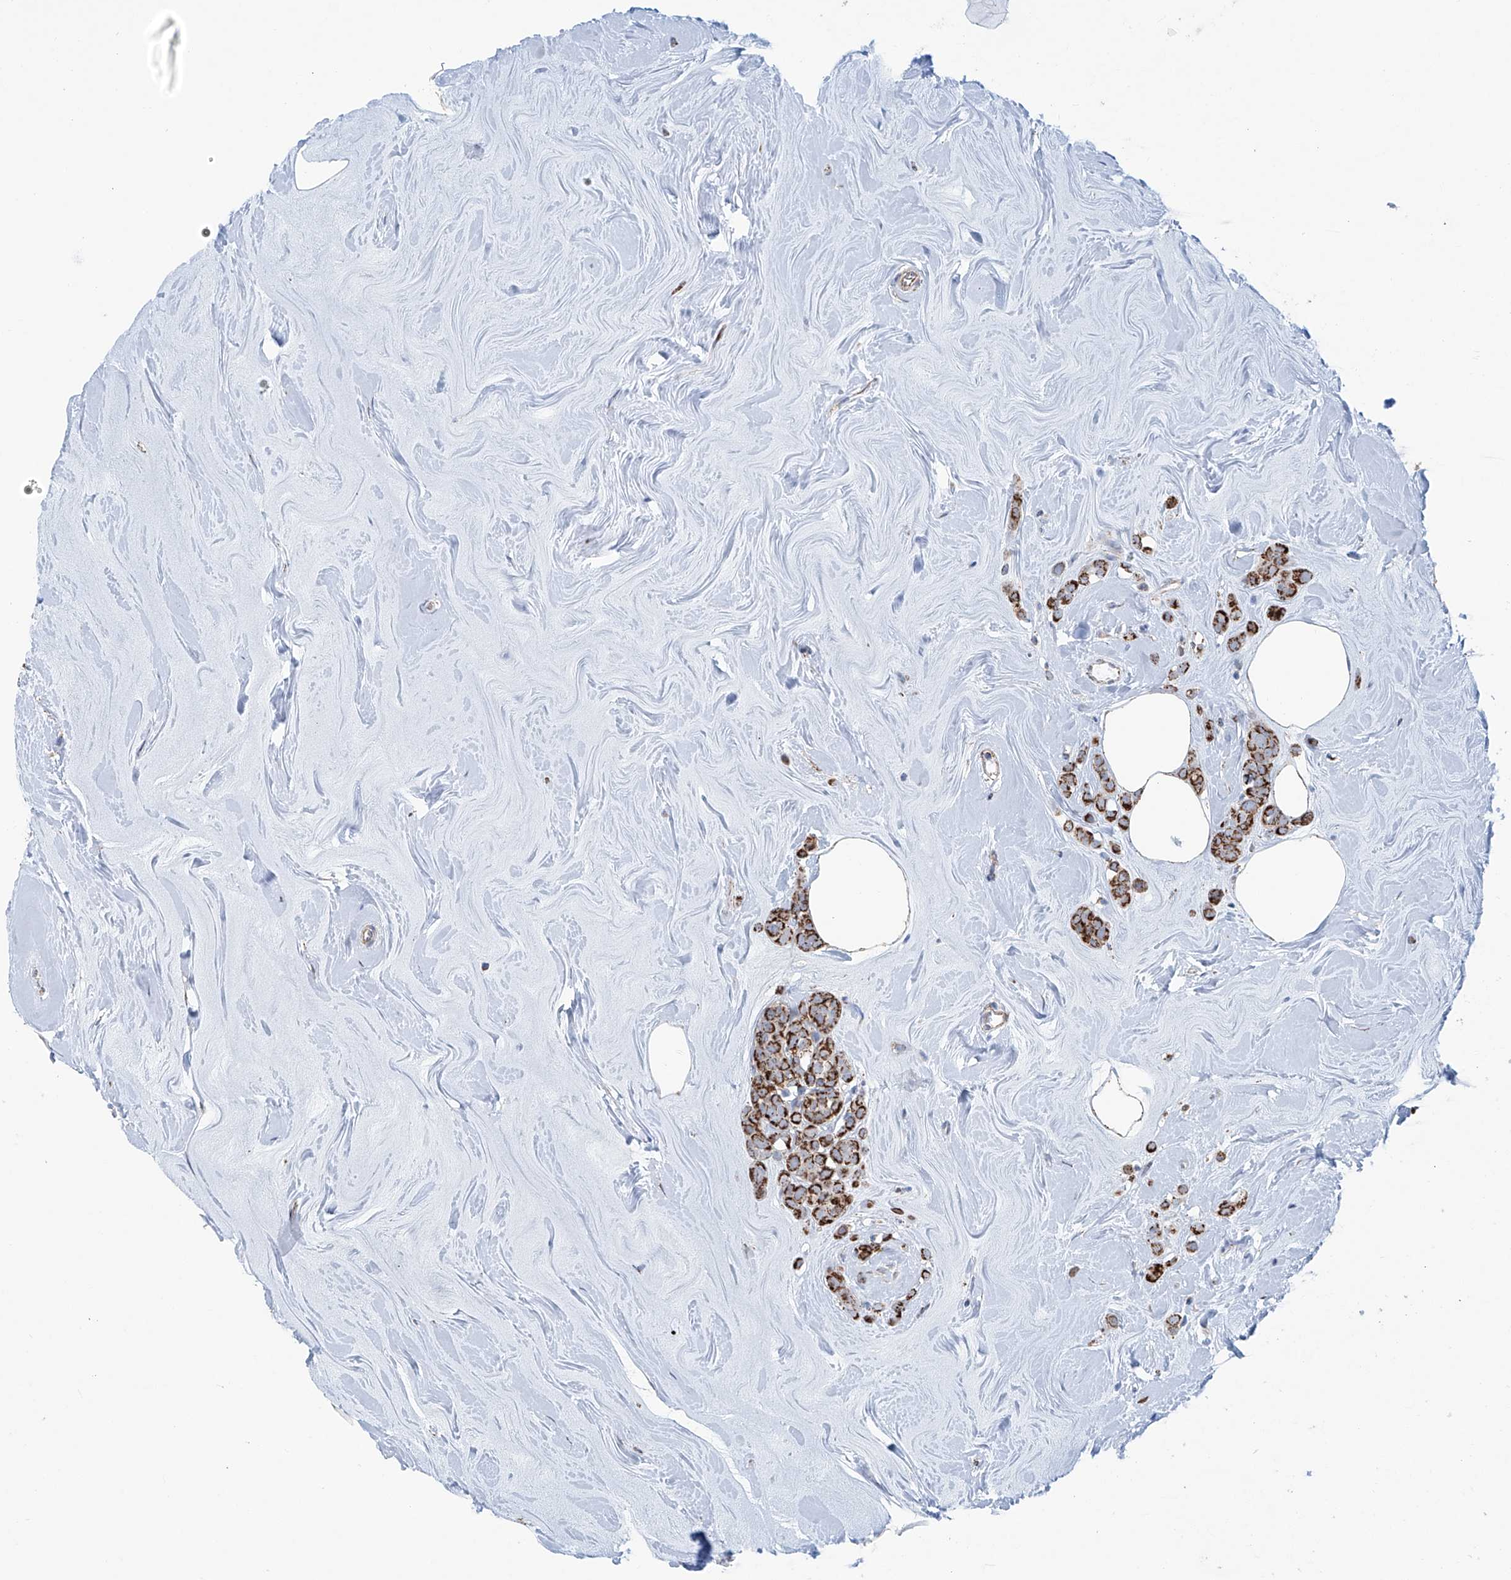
{"staining": {"intensity": "strong", "quantity": ">75%", "location": "cytoplasmic/membranous"}, "tissue": "breast cancer", "cell_type": "Tumor cells", "image_type": "cancer", "snomed": [{"axis": "morphology", "description": "Lobular carcinoma"}, {"axis": "topography", "description": "Breast"}], "caption": "Brown immunohistochemical staining in breast lobular carcinoma shows strong cytoplasmic/membranous positivity in approximately >75% of tumor cells.", "gene": "ALDH6A1", "patient": {"sex": "female", "age": 47}}